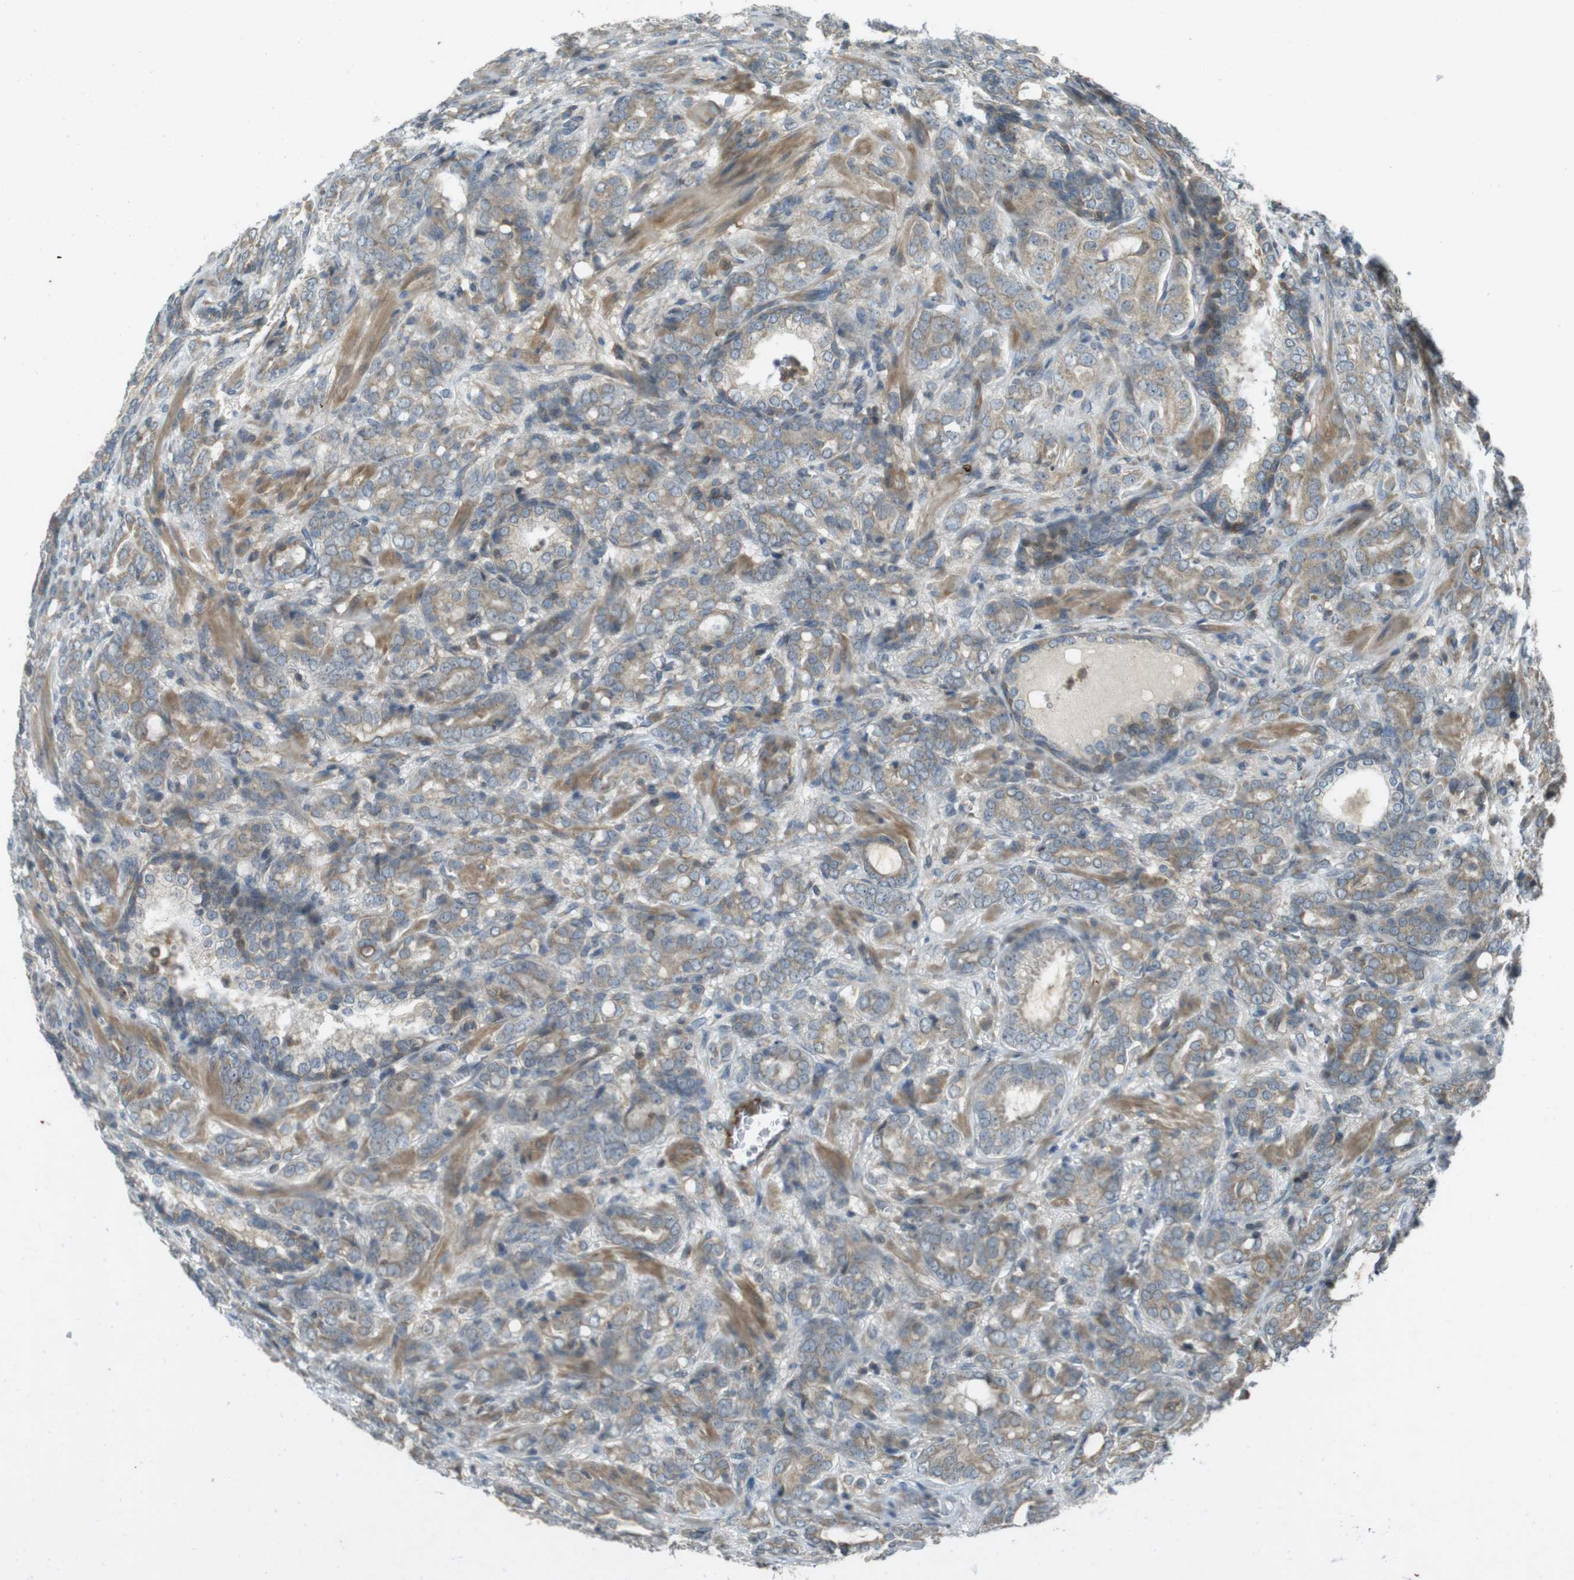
{"staining": {"intensity": "weak", "quantity": "25%-75%", "location": "cytoplasmic/membranous"}, "tissue": "prostate cancer", "cell_type": "Tumor cells", "image_type": "cancer", "snomed": [{"axis": "morphology", "description": "Adenocarcinoma, High grade"}, {"axis": "topography", "description": "Prostate"}], "caption": "Weak cytoplasmic/membranous staining is identified in approximately 25%-75% of tumor cells in prostate adenocarcinoma (high-grade).", "gene": "ZYX", "patient": {"sex": "male", "age": 64}}